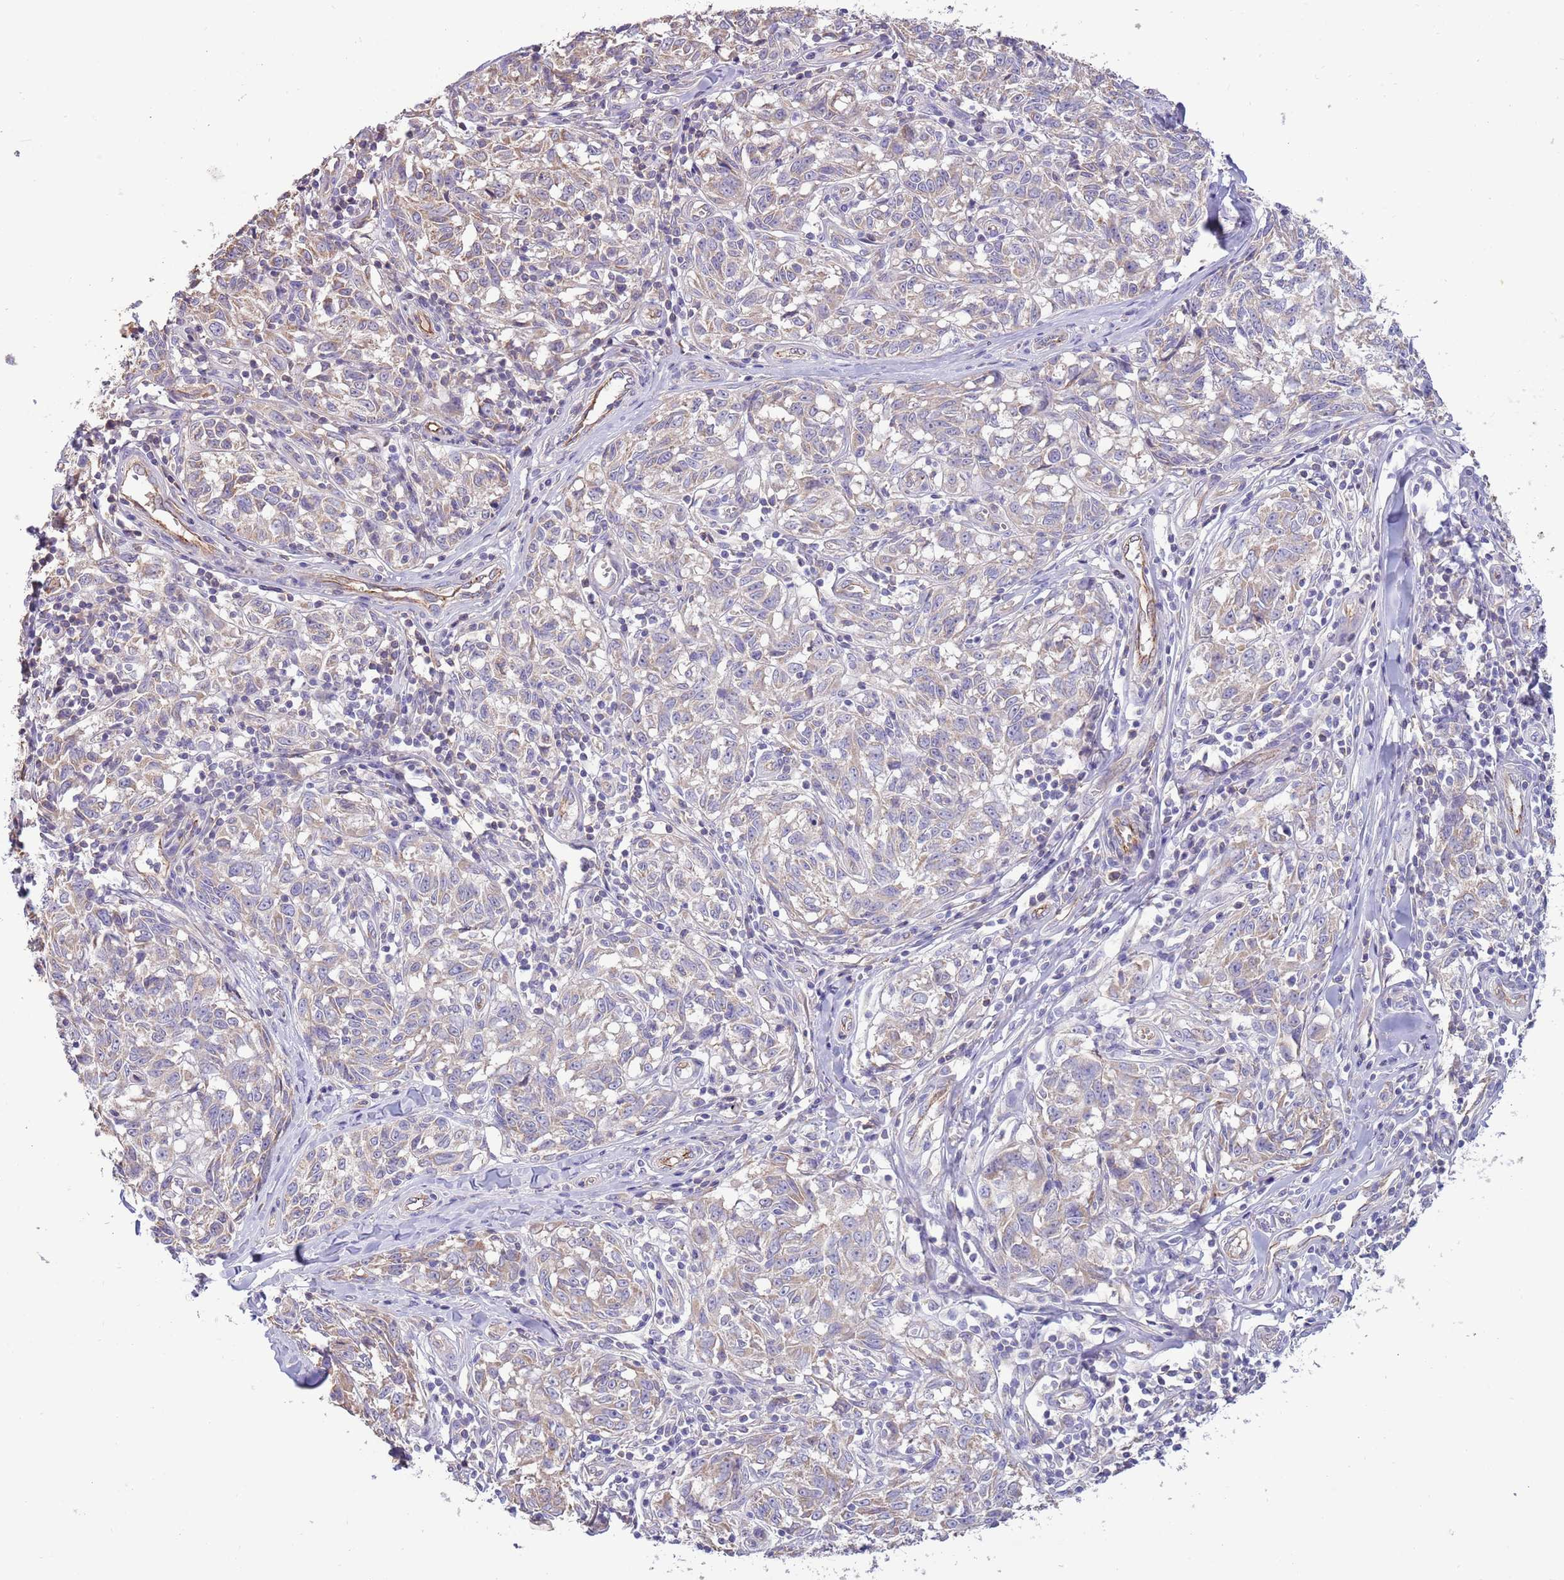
{"staining": {"intensity": "negative", "quantity": "none", "location": "none"}, "tissue": "melanoma", "cell_type": "Tumor cells", "image_type": "cancer", "snomed": [{"axis": "morphology", "description": "Normal tissue, NOS"}, {"axis": "morphology", "description": "Malignant melanoma, NOS"}, {"axis": "topography", "description": "Skin"}], "caption": "Immunohistochemistry of human malignant melanoma displays no expression in tumor cells.", "gene": "TRMO", "patient": {"sex": "female", "age": 64}}